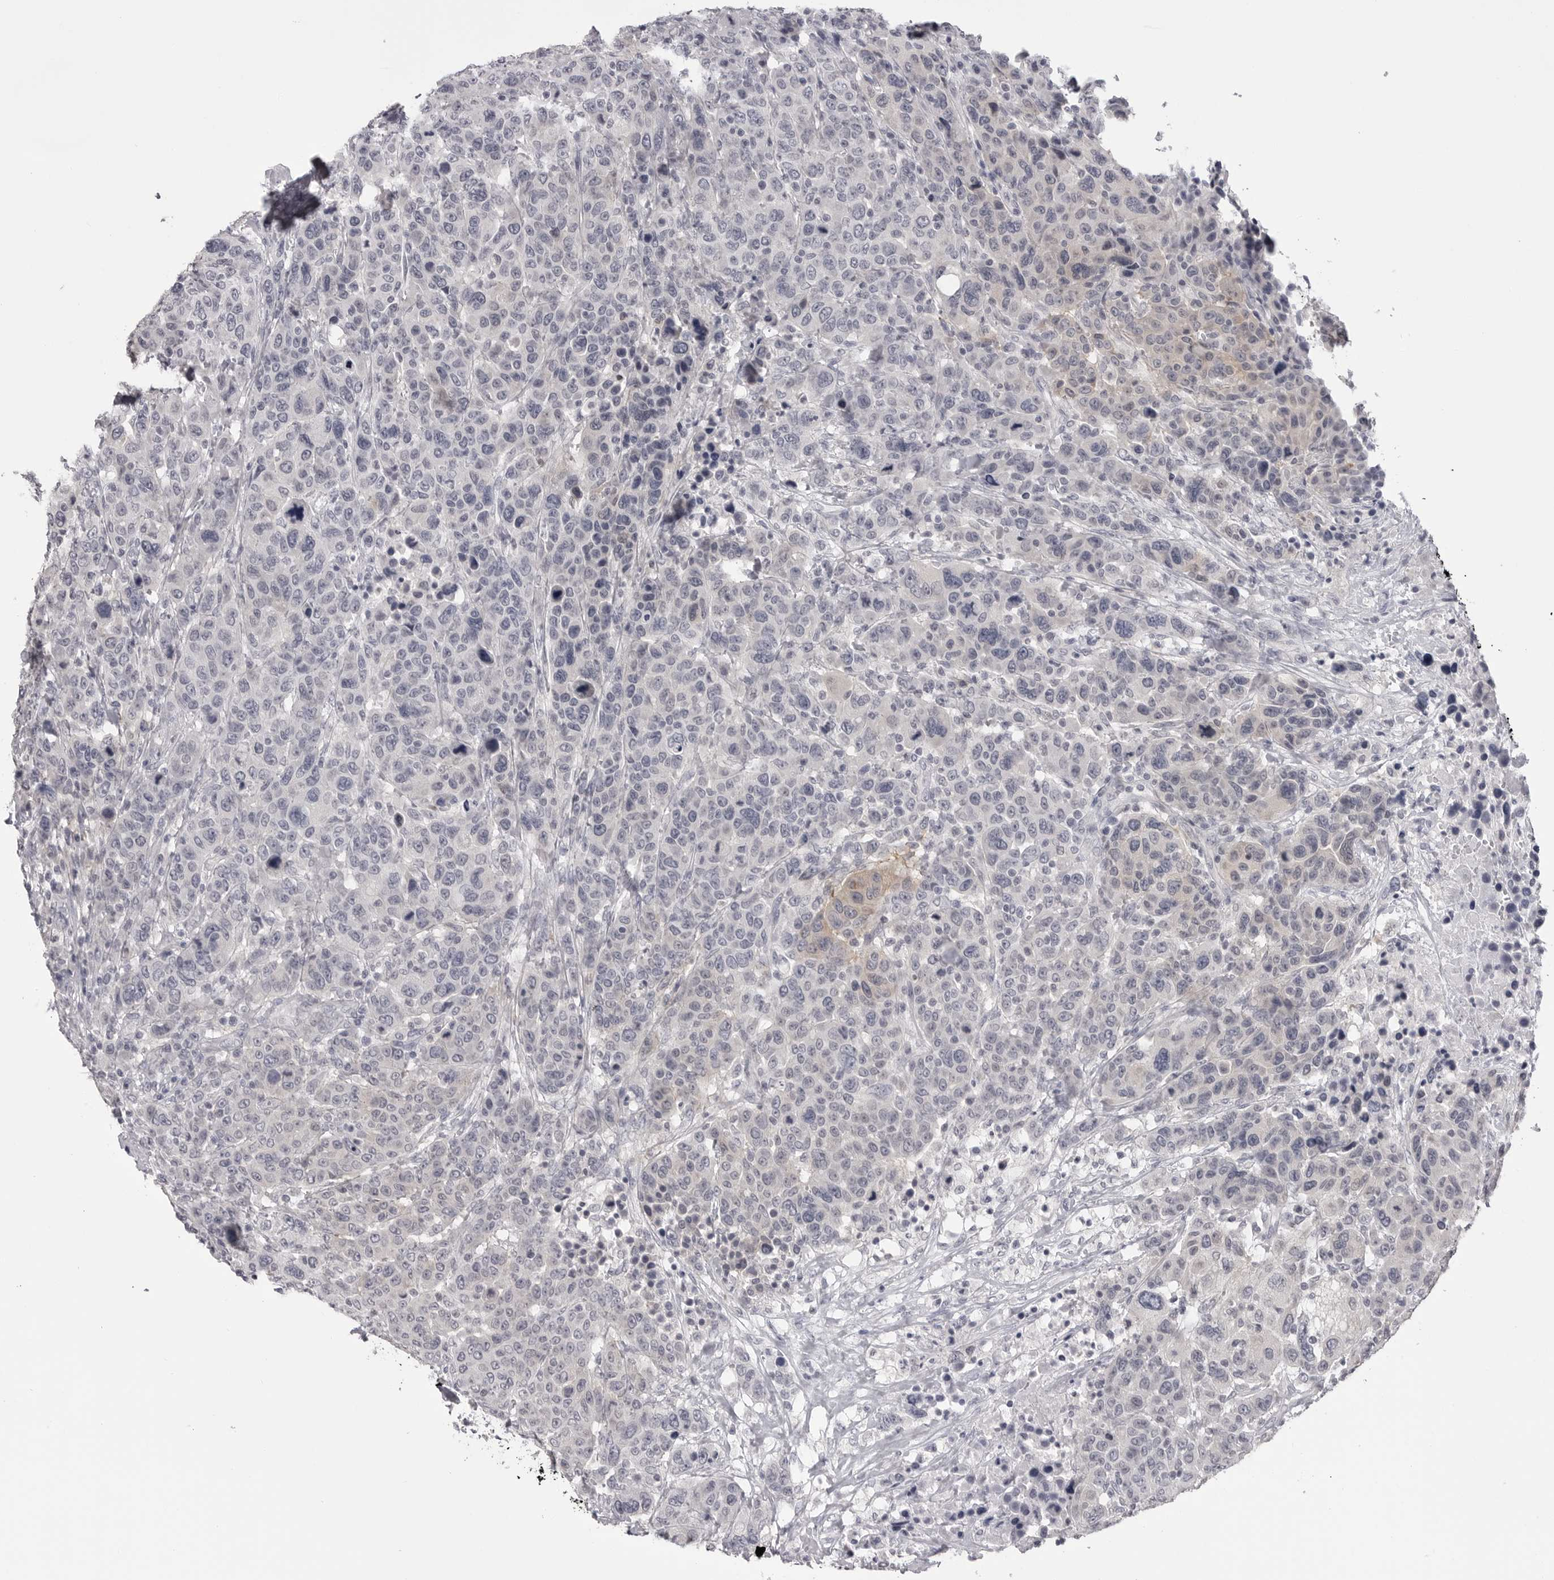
{"staining": {"intensity": "weak", "quantity": "<25%", "location": "cytoplasmic/membranous"}, "tissue": "breast cancer", "cell_type": "Tumor cells", "image_type": "cancer", "snomed": [{"axis": "morphology", "description": "Duct carcinoma"}, {"axis": "topography", "description": "Breast"}], "caption": "Immunohistochemistry (IHC) histopathology image of neoplastic tissue: human breast cancer (intraductal carcinoma) stained with DAB (3,3'-diaminobenzidine) exhibits no significant protein staining in tumor cells.", "gene": "GPN2", "patient": {"sex": "female", "age": 37}}